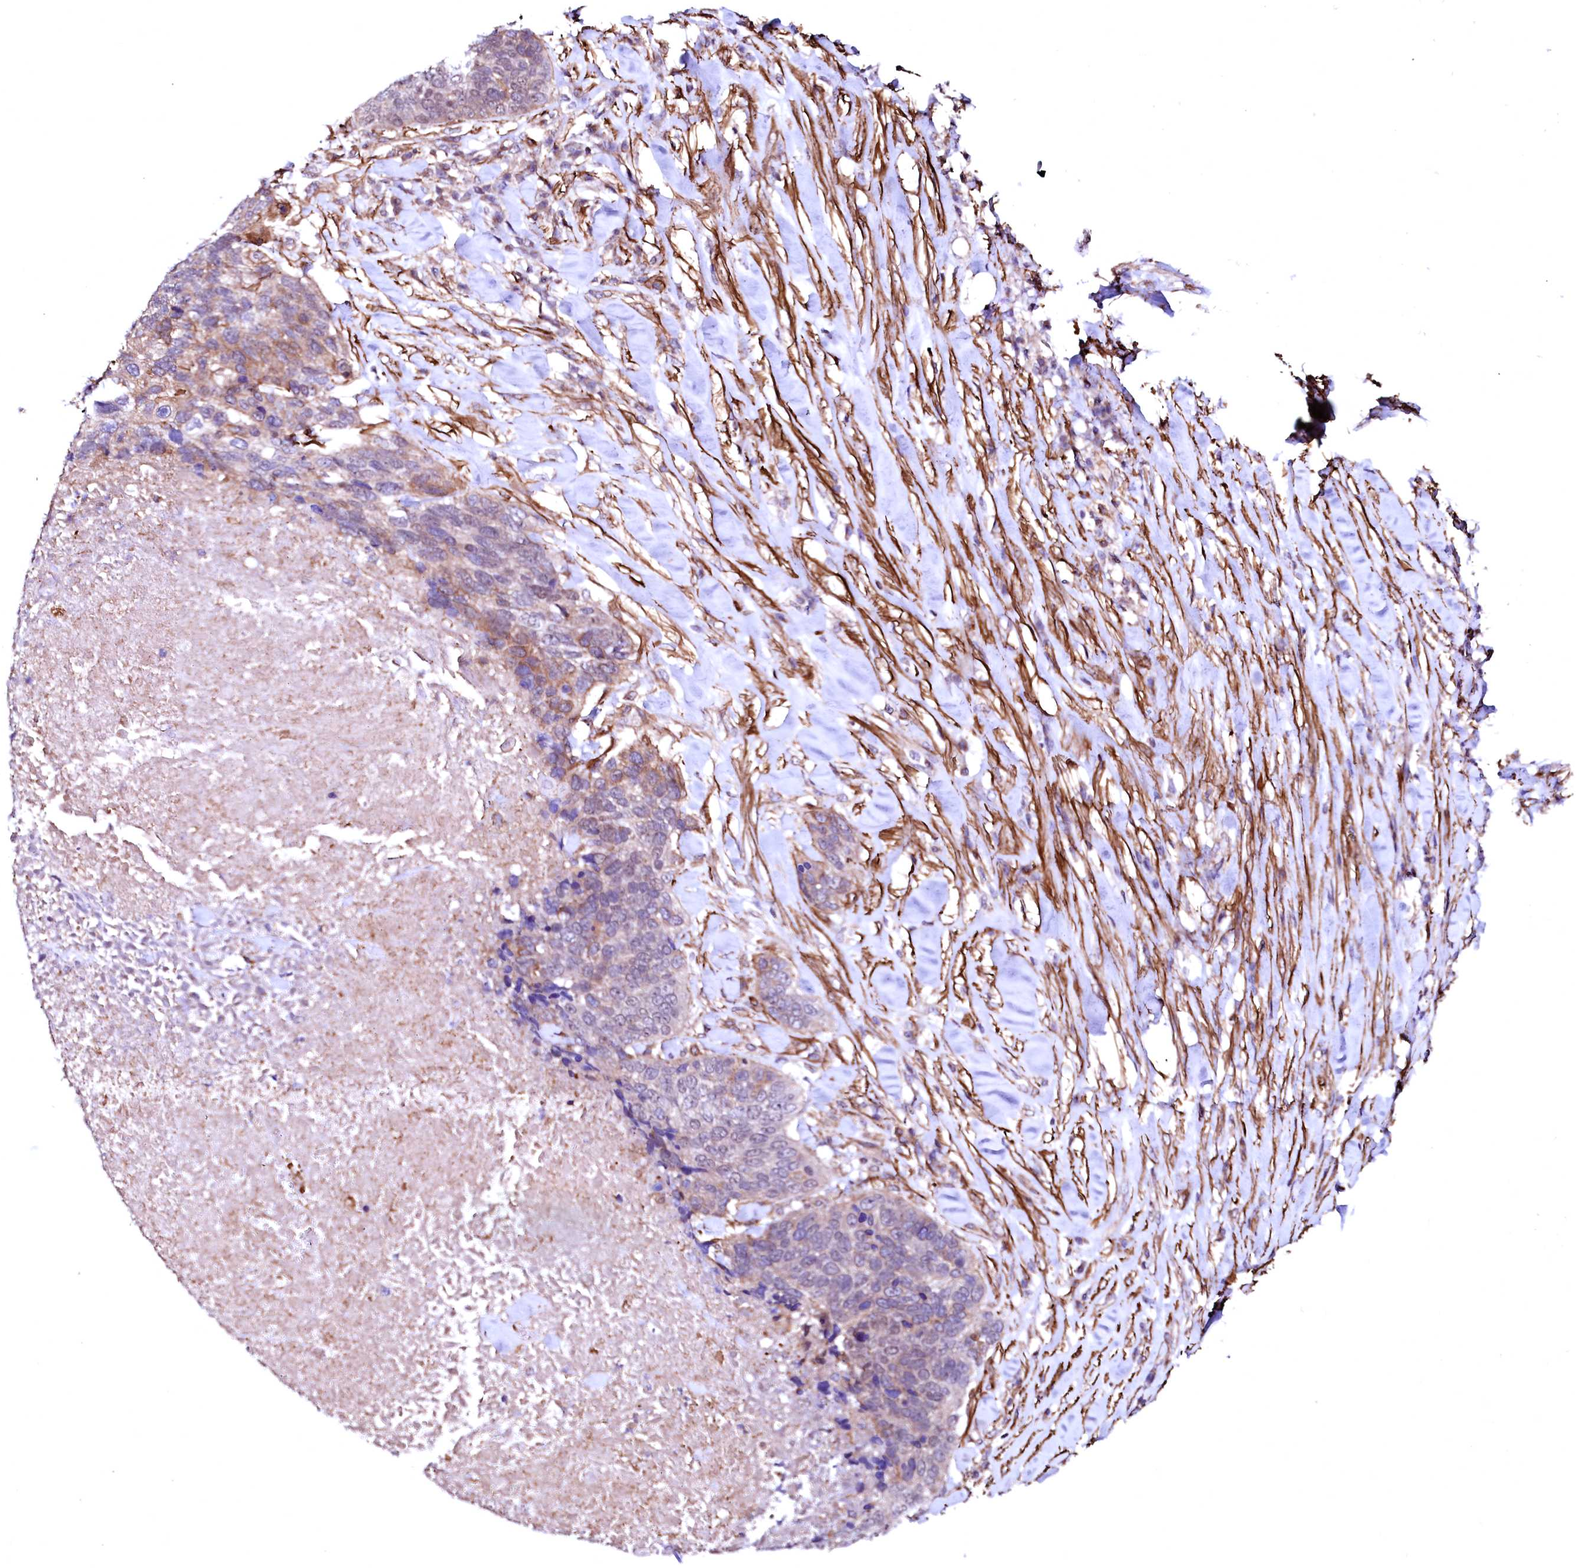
{"staining": {"intensity": "weak", "quantity": "25%-75%", "location": "cytoplasmic/membranous"}, "tissue": "lung cancer", "cell_type": "Tumor cells", "image_type": "cancer", "snomed": [{"axis": "morphology", "description": "Squamous cell carcinoma, NOS"}, {"axis": "topography", "description": "Lung"}], "caption": "About 25%-75% of tumor cells in lung cancer display weak cytoplasmic/membranous protein expression as visualized by brown immunohistochemical staining.", "gene": "GPR176", "patient": {"sex": "male", "age": 66}}